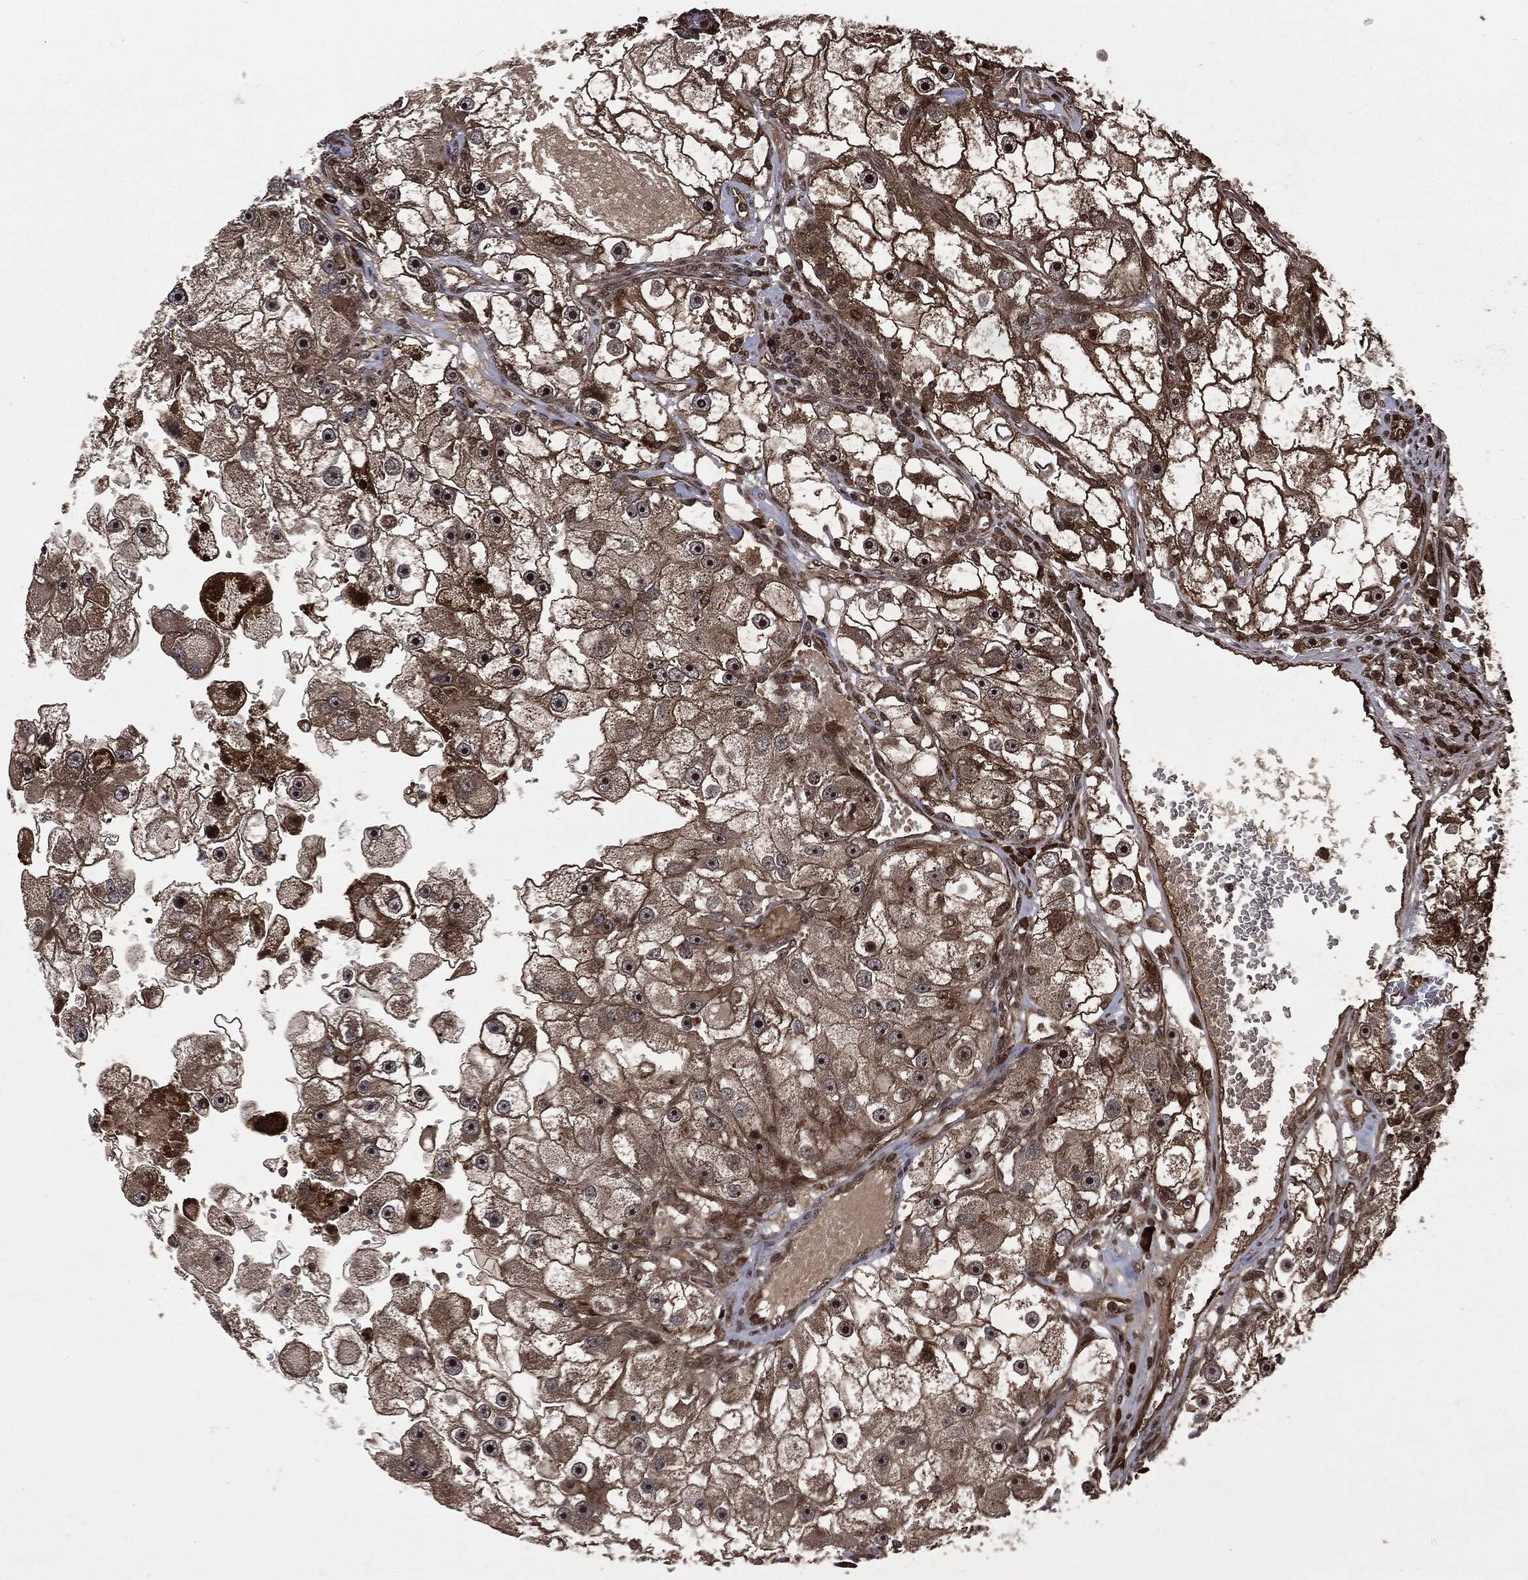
{"staining": {"intensity": "strong", "quantity": ">75%", "location": "cytoplasmic/membranous,nuclear"}, "tissue": "renal cancer", "cell_type": "Tumor cells", "image_type": "cancer", "snomed": [{"axis": "morphology", "description": "Adenocarcinoma, NOS"}, {"axis": "topography", "description": "Kidney"}], "caption": "This is an image of immunohistochemistry staining of renal adenocarcinoma, which shows strong positivity in the cytoplasmic/membranous and nuclear of tumor cells.", "gene": "CARD6", "patient": {"sex": "male", "age": 63}}